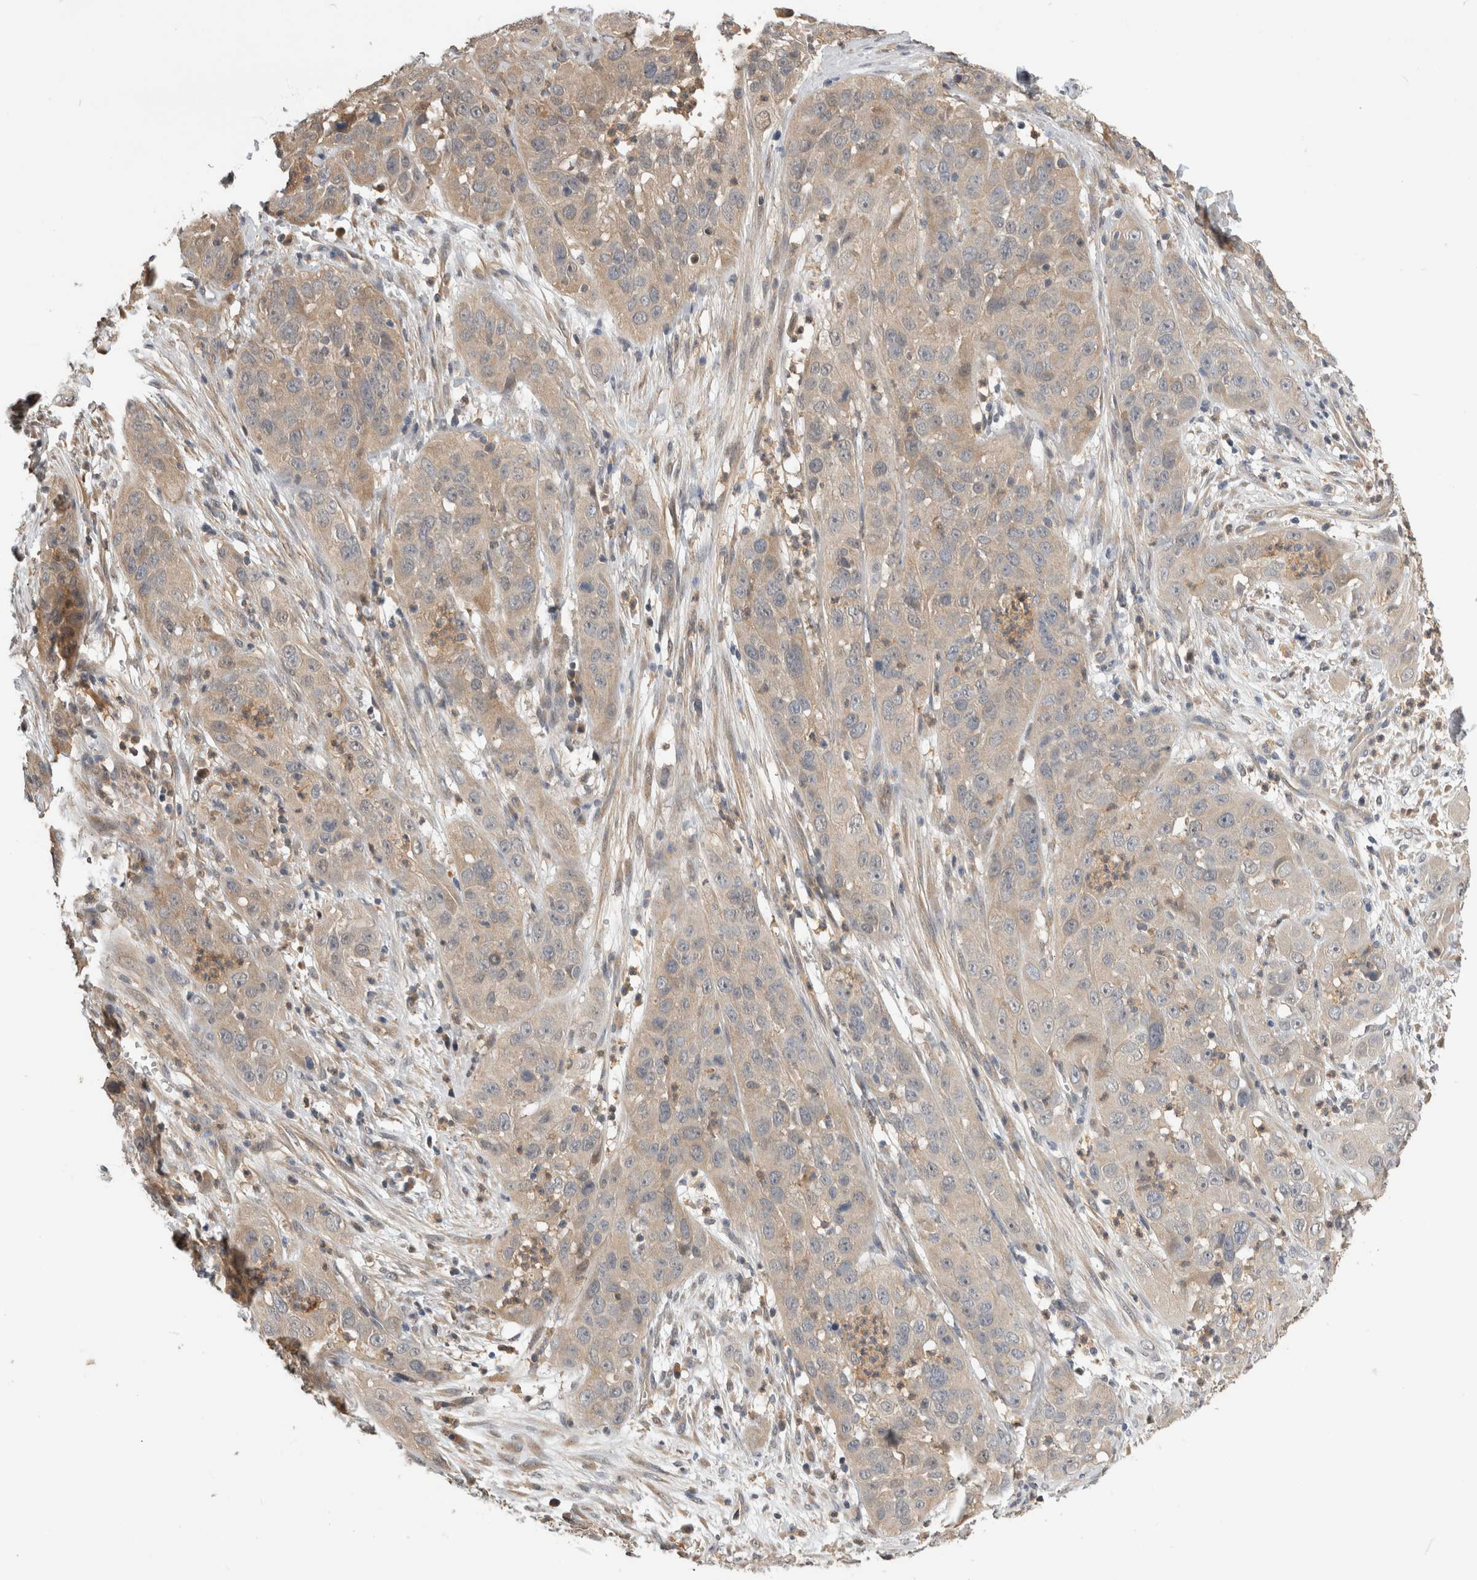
{"staining": {"intensity": "weak", "quantity": "25%-75%", "location": "cytoplasmic/membranous"}, "tissue": "cervical cancer", "cell_type": "Tumor cells", "image_type": "cancer", "snomed": [{"axis": "morphology", "description": "Squamous cell carcinoma, NOS"}, {"axis": "topography", "description": "Cervix"}], "caption": "Human cervical squamous cell carcinoma stained with a brown dye reveals weak cytoplasmic/membranous positive positivity in about 25%-75% of tumor cells.", "gene": "PGM1", "patient": {"sex": "female", "age": 32}}